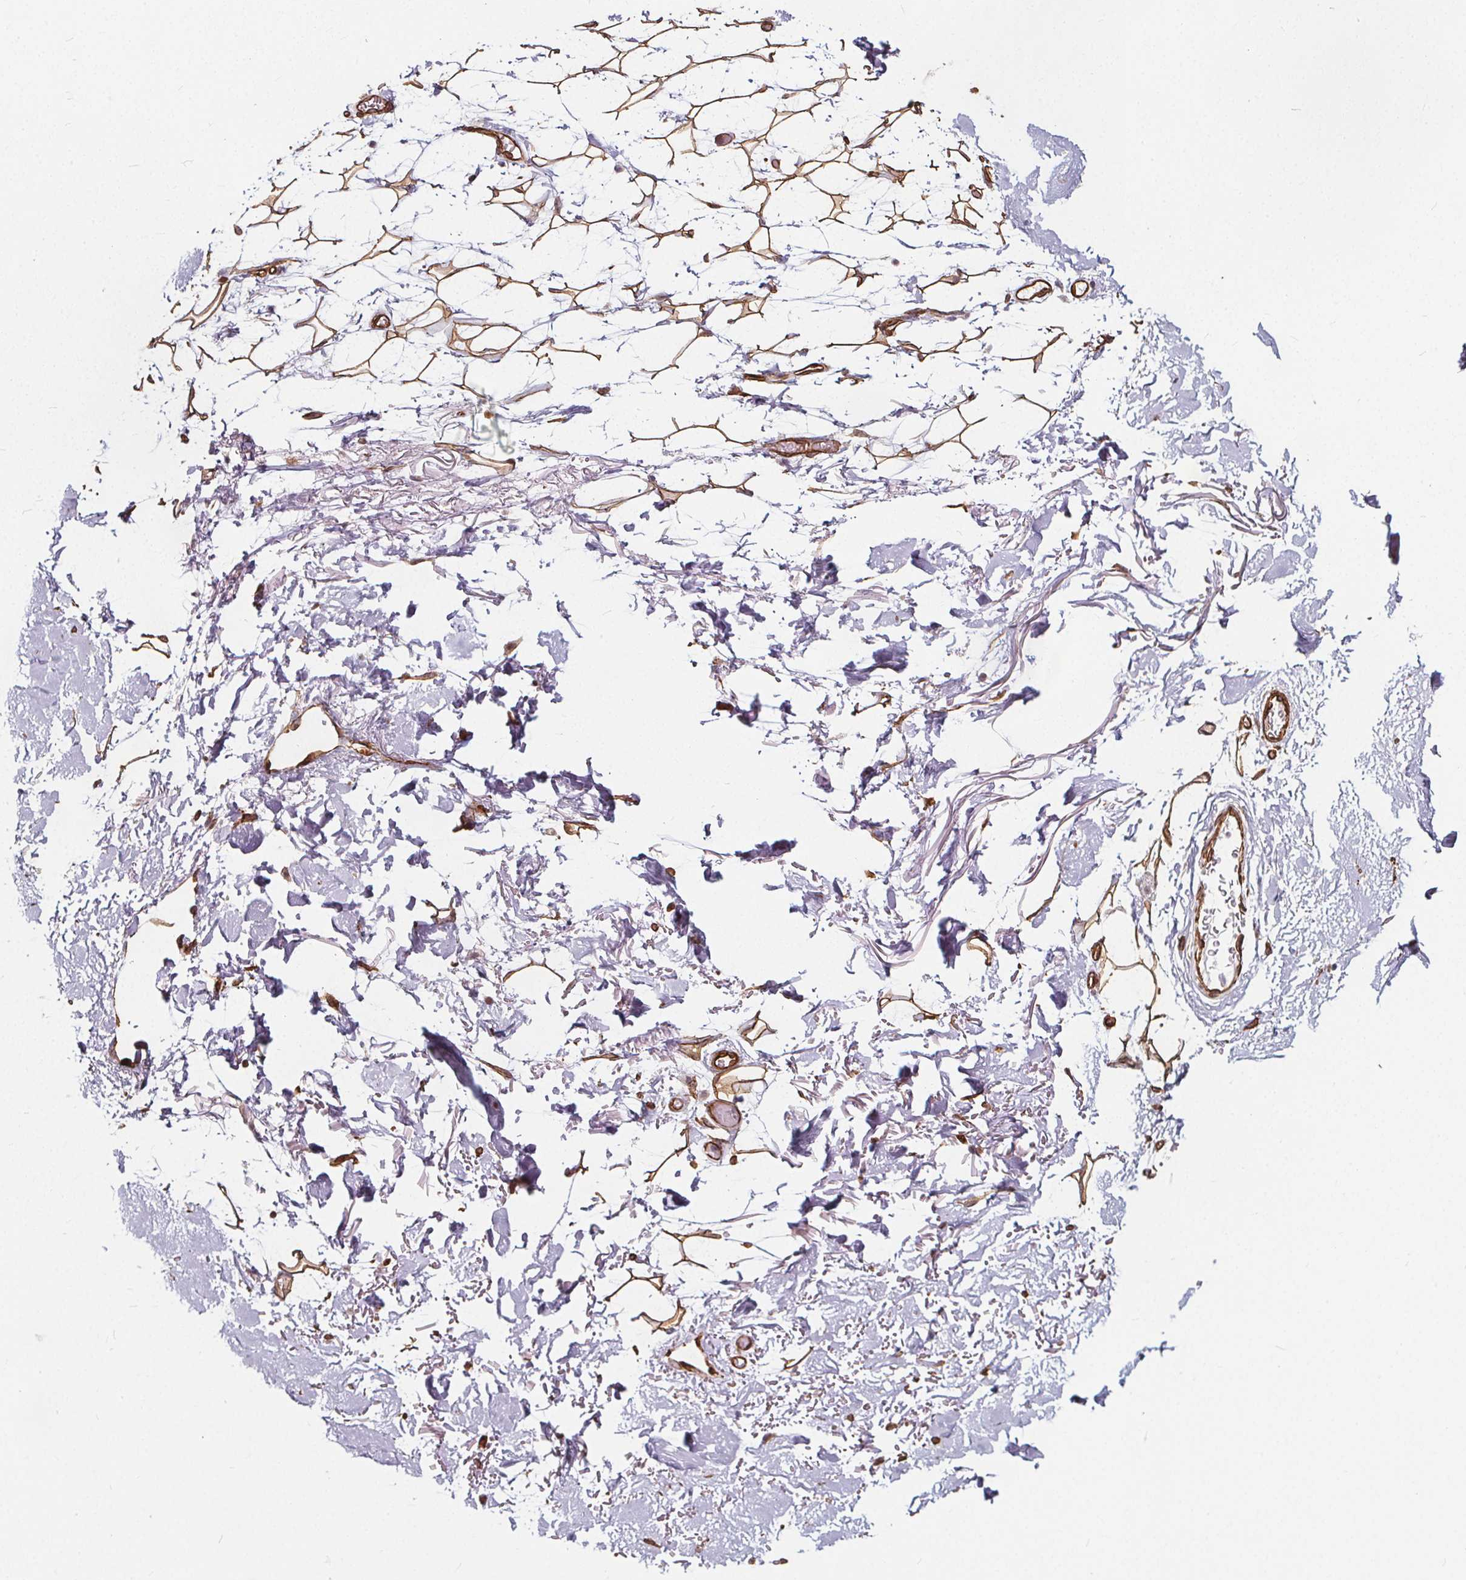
{"staining": {"intensity": "strong", "quantity": ">75%", "location": "cytoplasmic/membranous"}, "tissue": "adipose tissue", "cell_type": "Adipocytes", "image_type": "normal", "snomed": [{"axis": "morphology", "description": "Normal tissue, NOS"}, {"axis": "topography", "description": "Anal"}, {"axis": "topography", "description": "Peripheral nerve tissue"}], "caption": "High-power microscopy captured an IHC micrograph of benign adipose tissue, revealing strong cytoplasmic/membranous staining in about >75% of adipocytes.", "gene": "HAS1", "patient": {"sex": "male", "age": 78}}